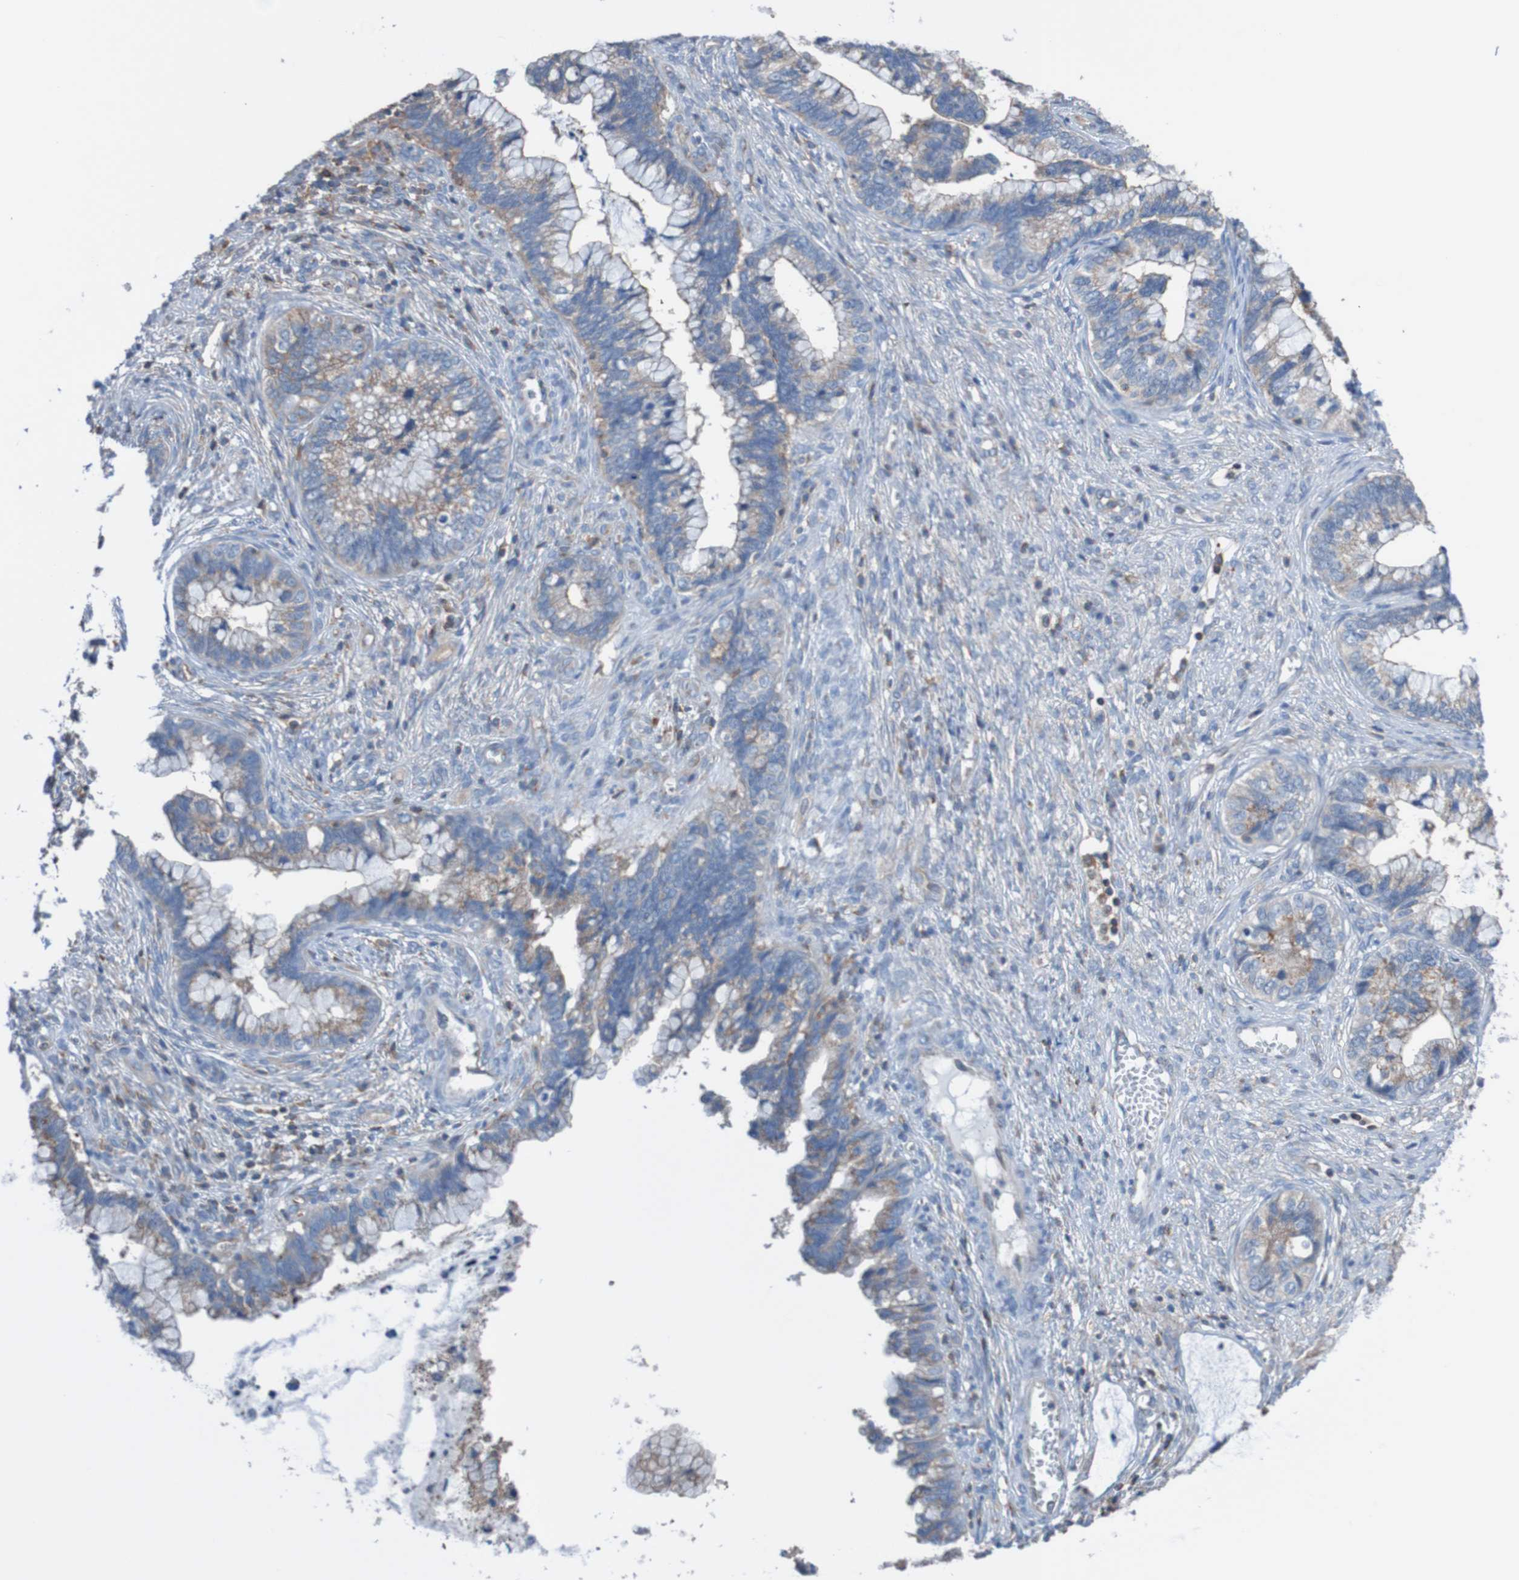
{"staining": {"intensity": "moderate", "quantity": "25%-75%", "location": "cytoplasmic/membranous"}, "tissue": "cervical cancer", "cell_type": "Tumor cells", "image_type": "cancer", "snomed": [{"axis": "morphology", "description": "Adenocarcinoma, NOS"}, {"axis": "topography", "description": "Cervix"}], "caption": "The immunohistochemical stain highlights moderate cytoplasmic/membranous positivity in tumor cells of cervical cancer tissue. The protein of interest is stained brown, and the nuclei are stained in blue (DAB (3,3'-diaminobenzidine) IHC with brightfield microscopy, high magnification).", "gene": "MINAR1", "patient": {"sex": "female", "age": 44}}